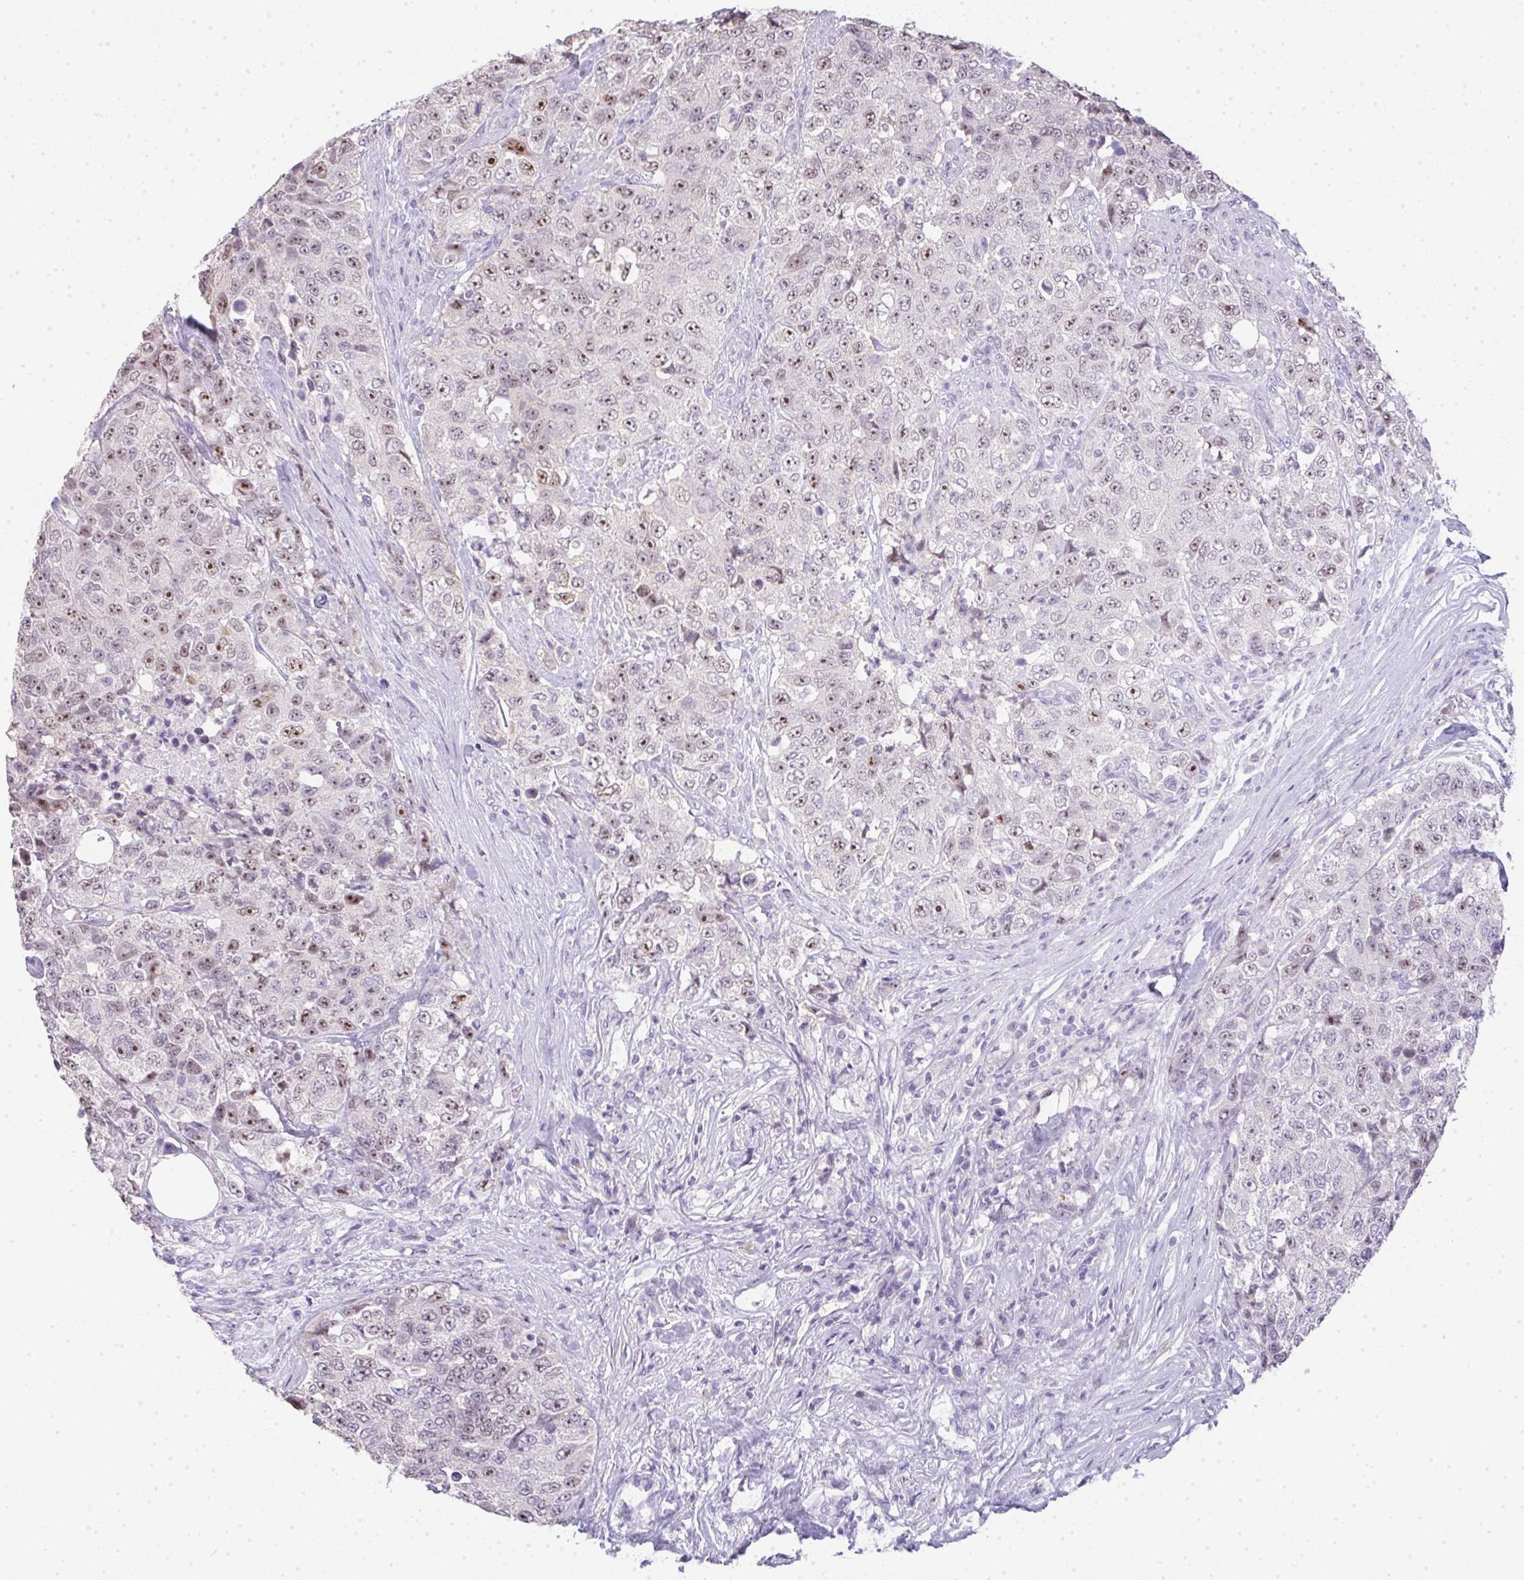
{"staining": {"intensity": "moderate", "quantity": "25%-75%", "location": "nuclear"}, "tissue": "urothelial cancer", "cell_type": "Tumor cells", "image_type": "cancer", "snomed": [{"axis": "morphology", "description": "Urothelial carcinoma, High grade"}, {"axis": "topography", "description": "Urinary bladder"}], "caption": "Immunohistochemistry (IHC) of human urothelial cancer shows medium levels of moderate nuclear staining in about 25%-75% of tumor cells.", "gene": "LPAR4", "patient": {"sex": "female", "age": 78}}